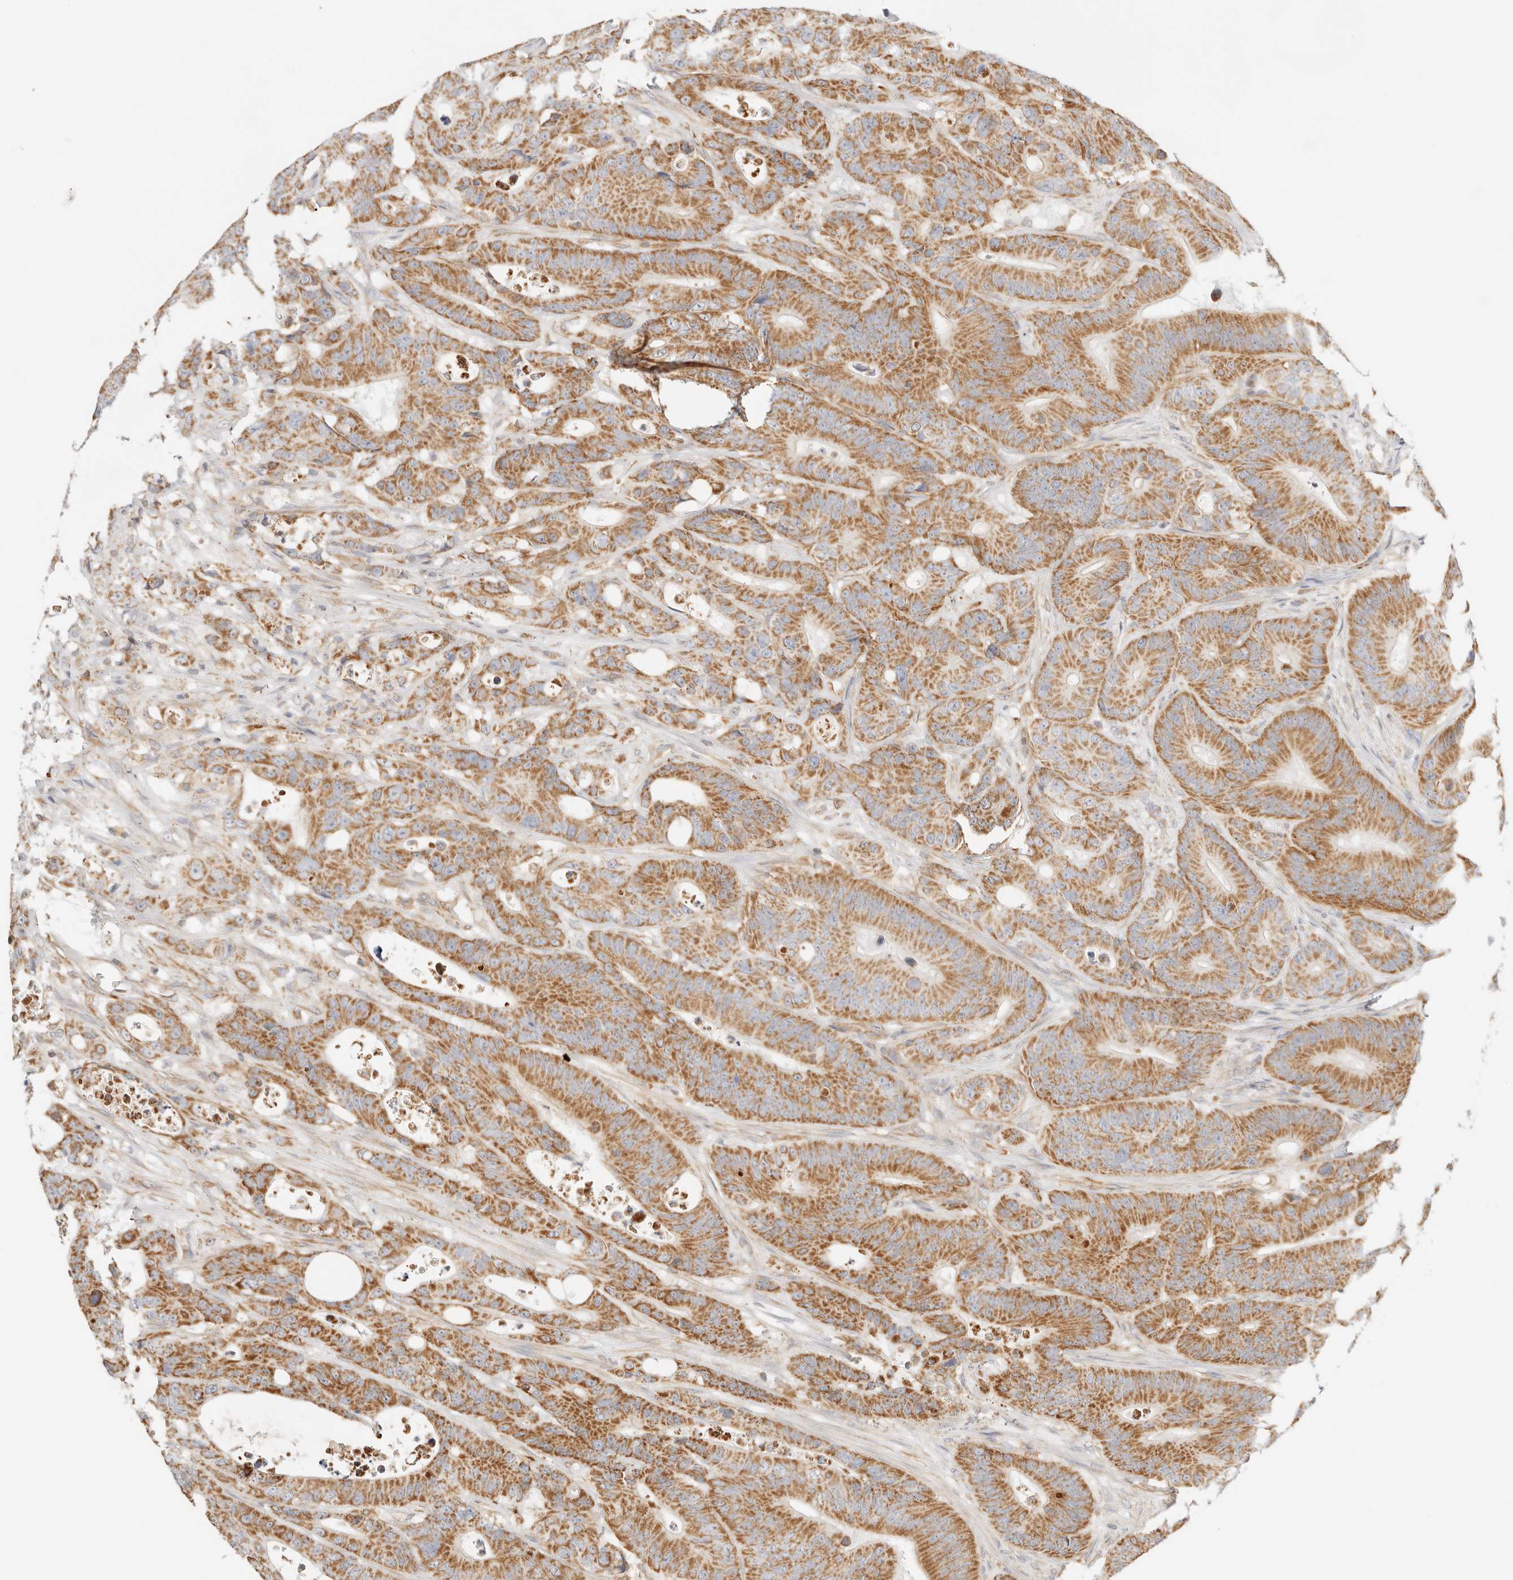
{"staining": {"intensity": "moderate", "quantity": ">75%", "location": "cytoplasmic/membranous"}, "tissue": "colorectal cancer", "cell_type": "Tumor cells", "image_type": "cancer", "snomed": [{"axis": "morphology", "description": "Adenocarcinoma, NOS"}, {"axis": "topography", "description": "Colon"}], "caption": "The image demonstrates staining of colorectal adenocarcinoma, revealing moderate cytoplasmic/membranous protein expression (brown color) within tumor cells. Immunohistochemistry stains the protein in brown and the nuclei are stained blue.", "gene": "ZC3H11A", "patient": {"sex": "male", "age": 83}}